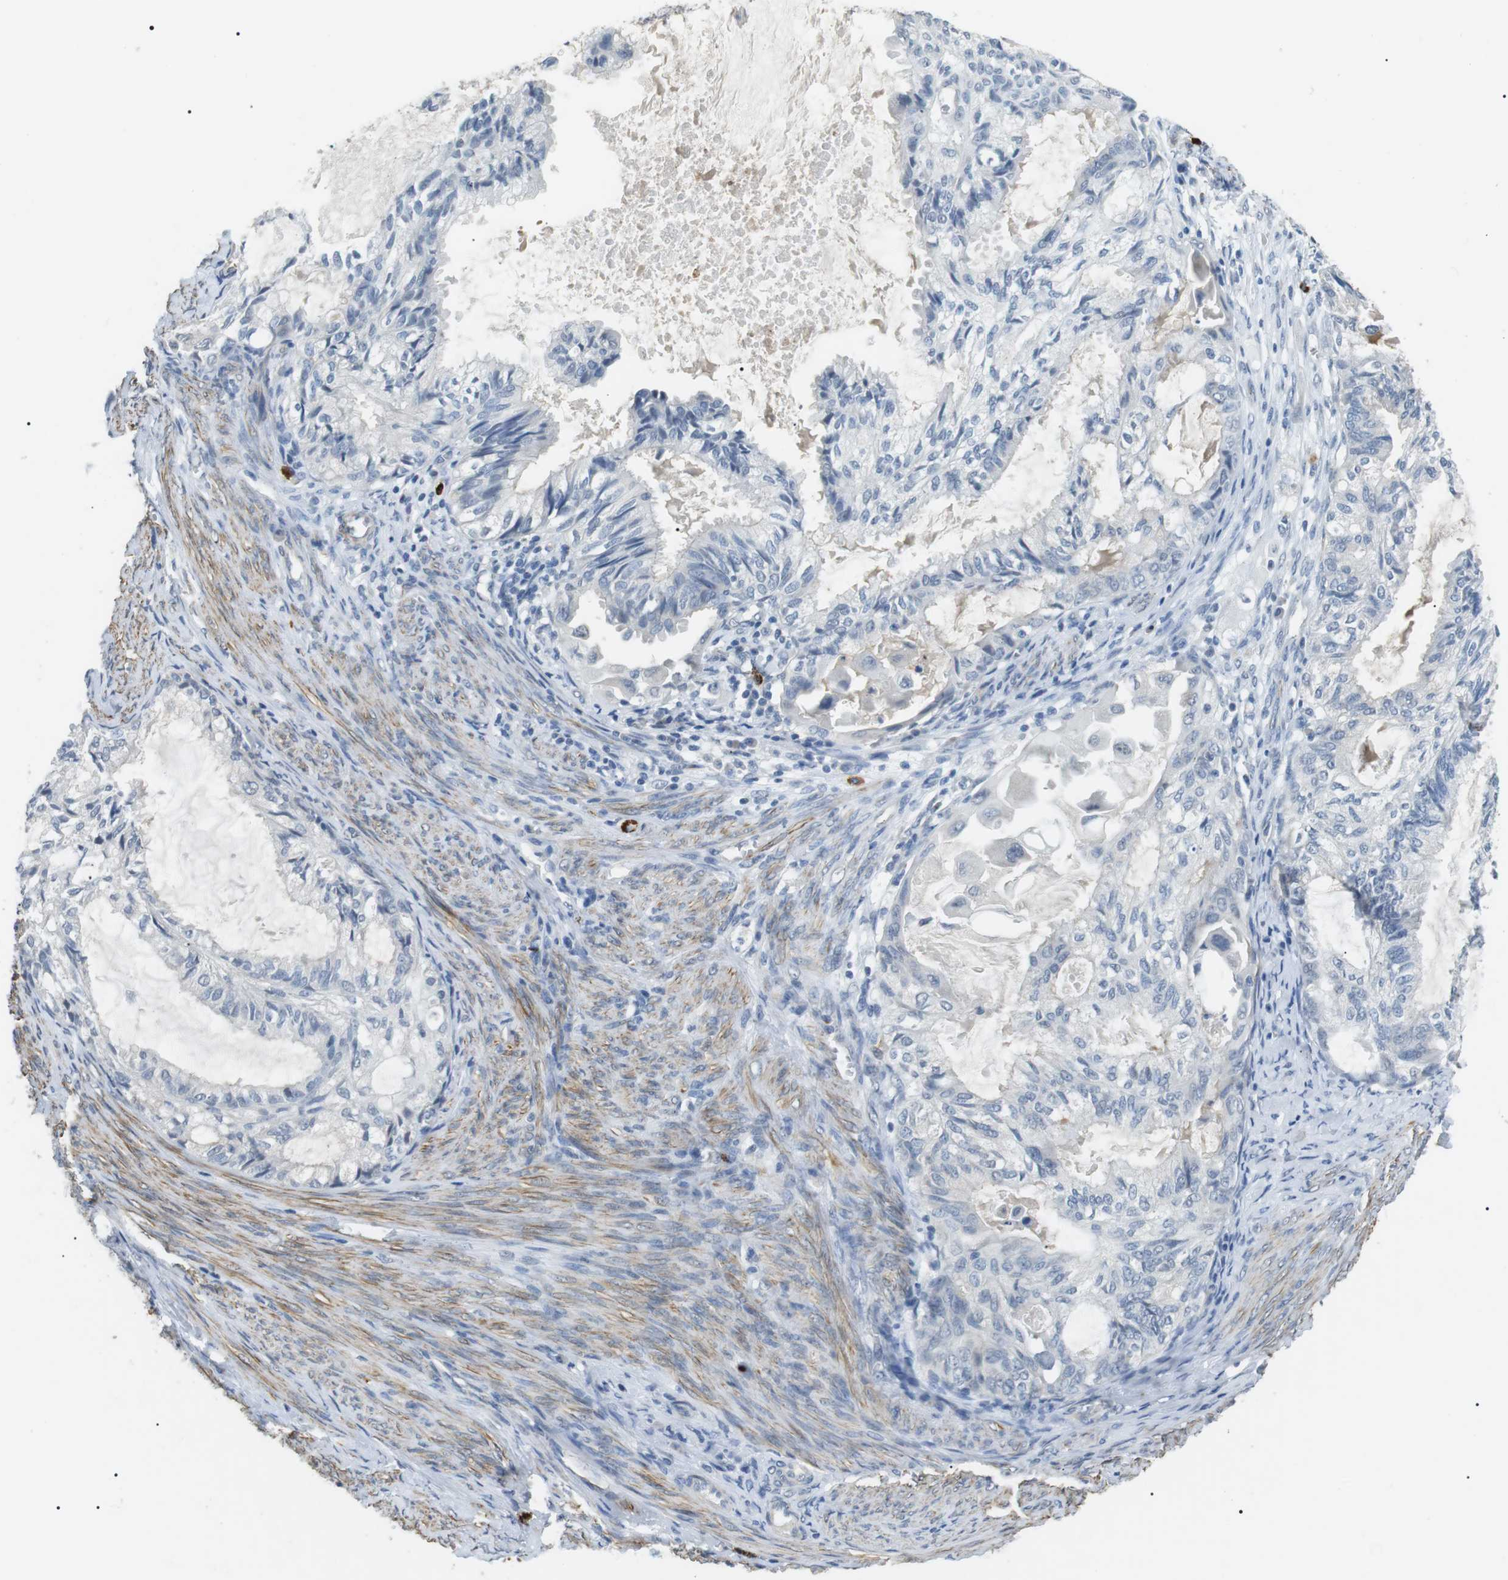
{"staining": {"intensity": "negative", "quantity": "none", "location": "none"}, "tissue": "cervical cancer", "cell_type": "Tumor cells", "image_type": "cancer", "snomed": [{"axis": "morphology", "description": "Normal tissue, NOS"}, {"axis": "morphology", "description": "Adenocarcinoma, NOS"}, {"axis": "topography", "description": "Cervix"}, {"axis": "topography", "description": "Endometrium"}], "caption": "Tumor cells are negative for brown protein staining in cervical cancer (adenocarcinoma).", "gene": "GZMM", "patient": {"sex": "female", "age": 86}}